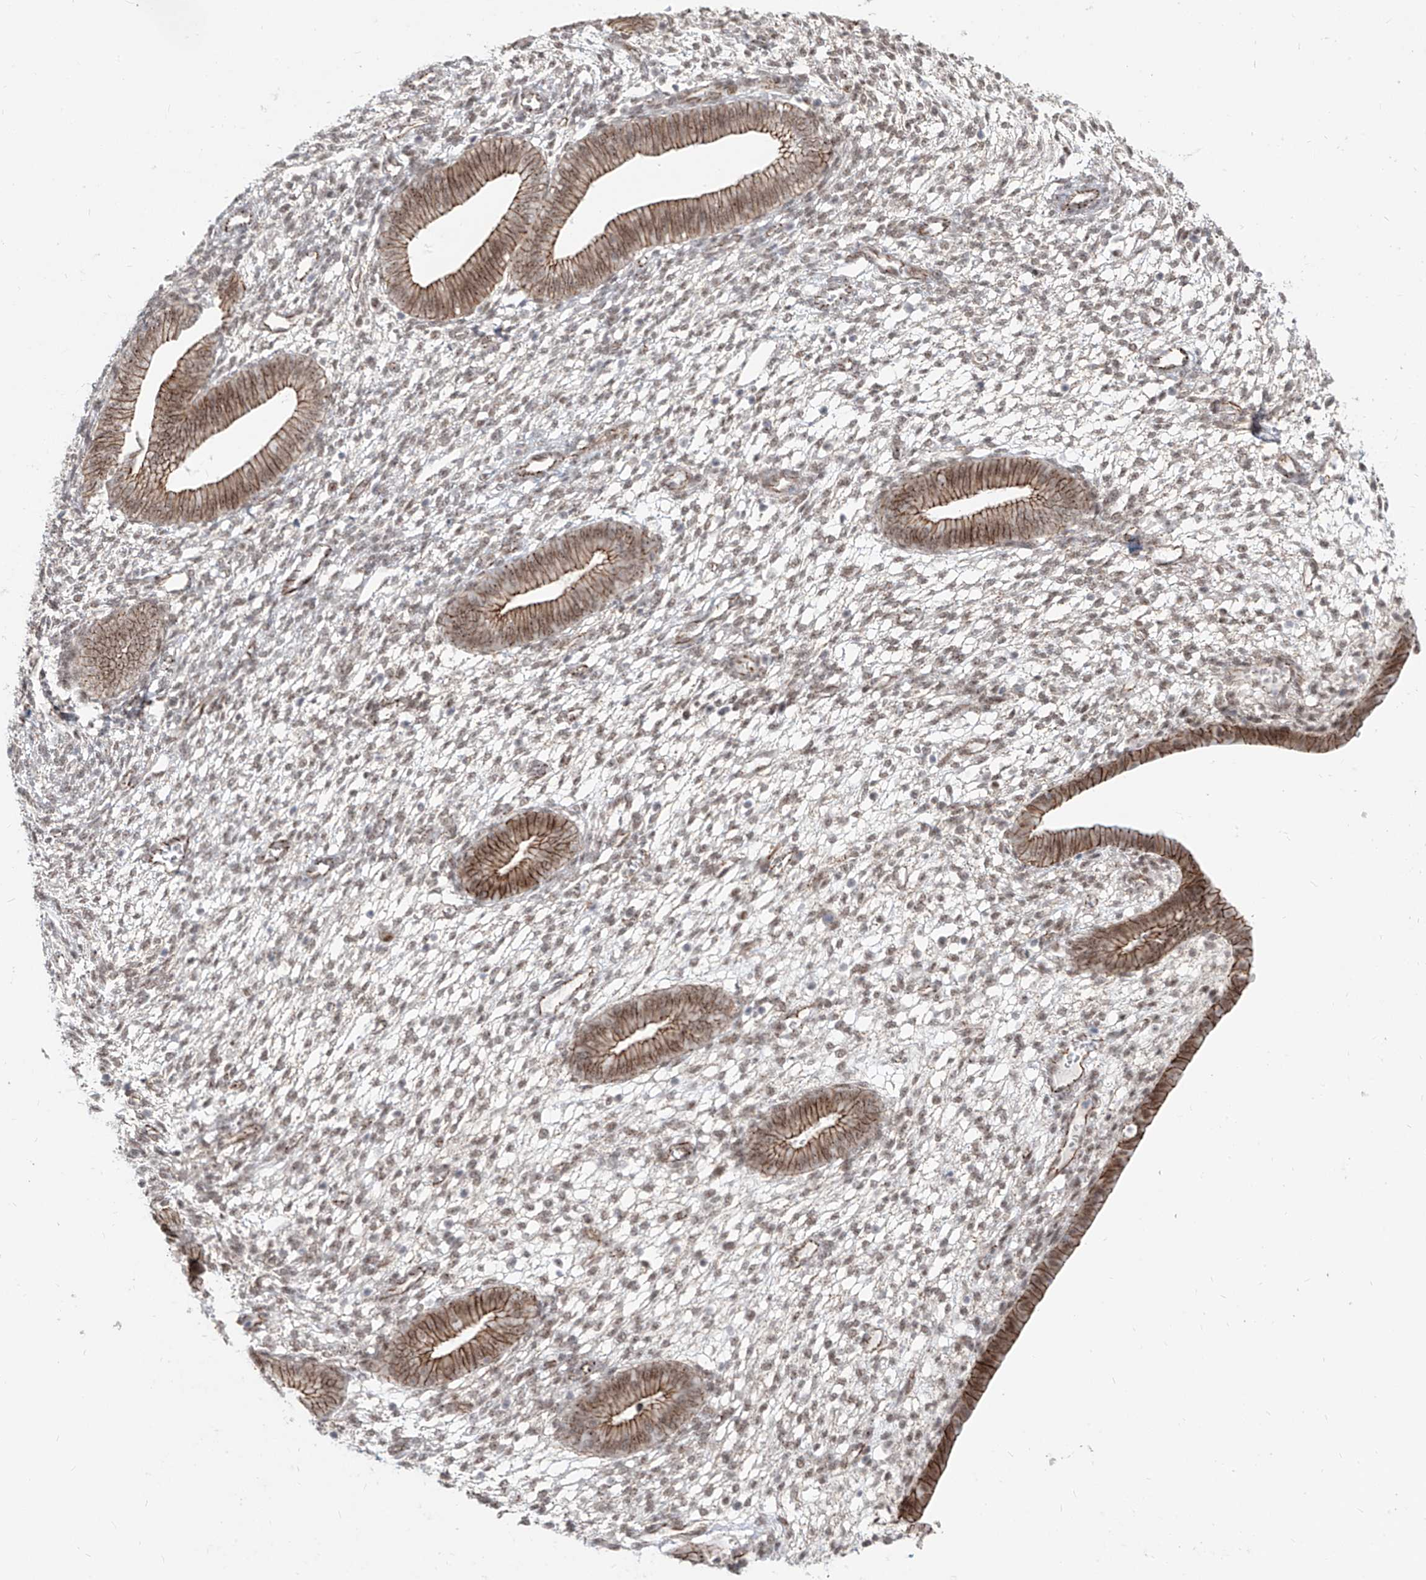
{"staining": {"intensity": "weak", "quantity": "25%-75%", "location": "nuclear"}, "tissue": "endometrium", "cell_type": "Cells in endometrial stroma", "image_type": "normal", "snomed": [{"axis": "morphology", "description": "Normal tissue, NOS"}, {"axis": "topography", "description": "Endometrium"}], "caption": "IHC image of unremarkable endometrium: human endometrium stained using IHC reveals low levels of weak protein expression localized specifically in the nuclear of cells in endometrial stroma, appearing as a nuclear brown color.", "gene": "ZNF710", "patient": {"sex": "female", "age": 46}}